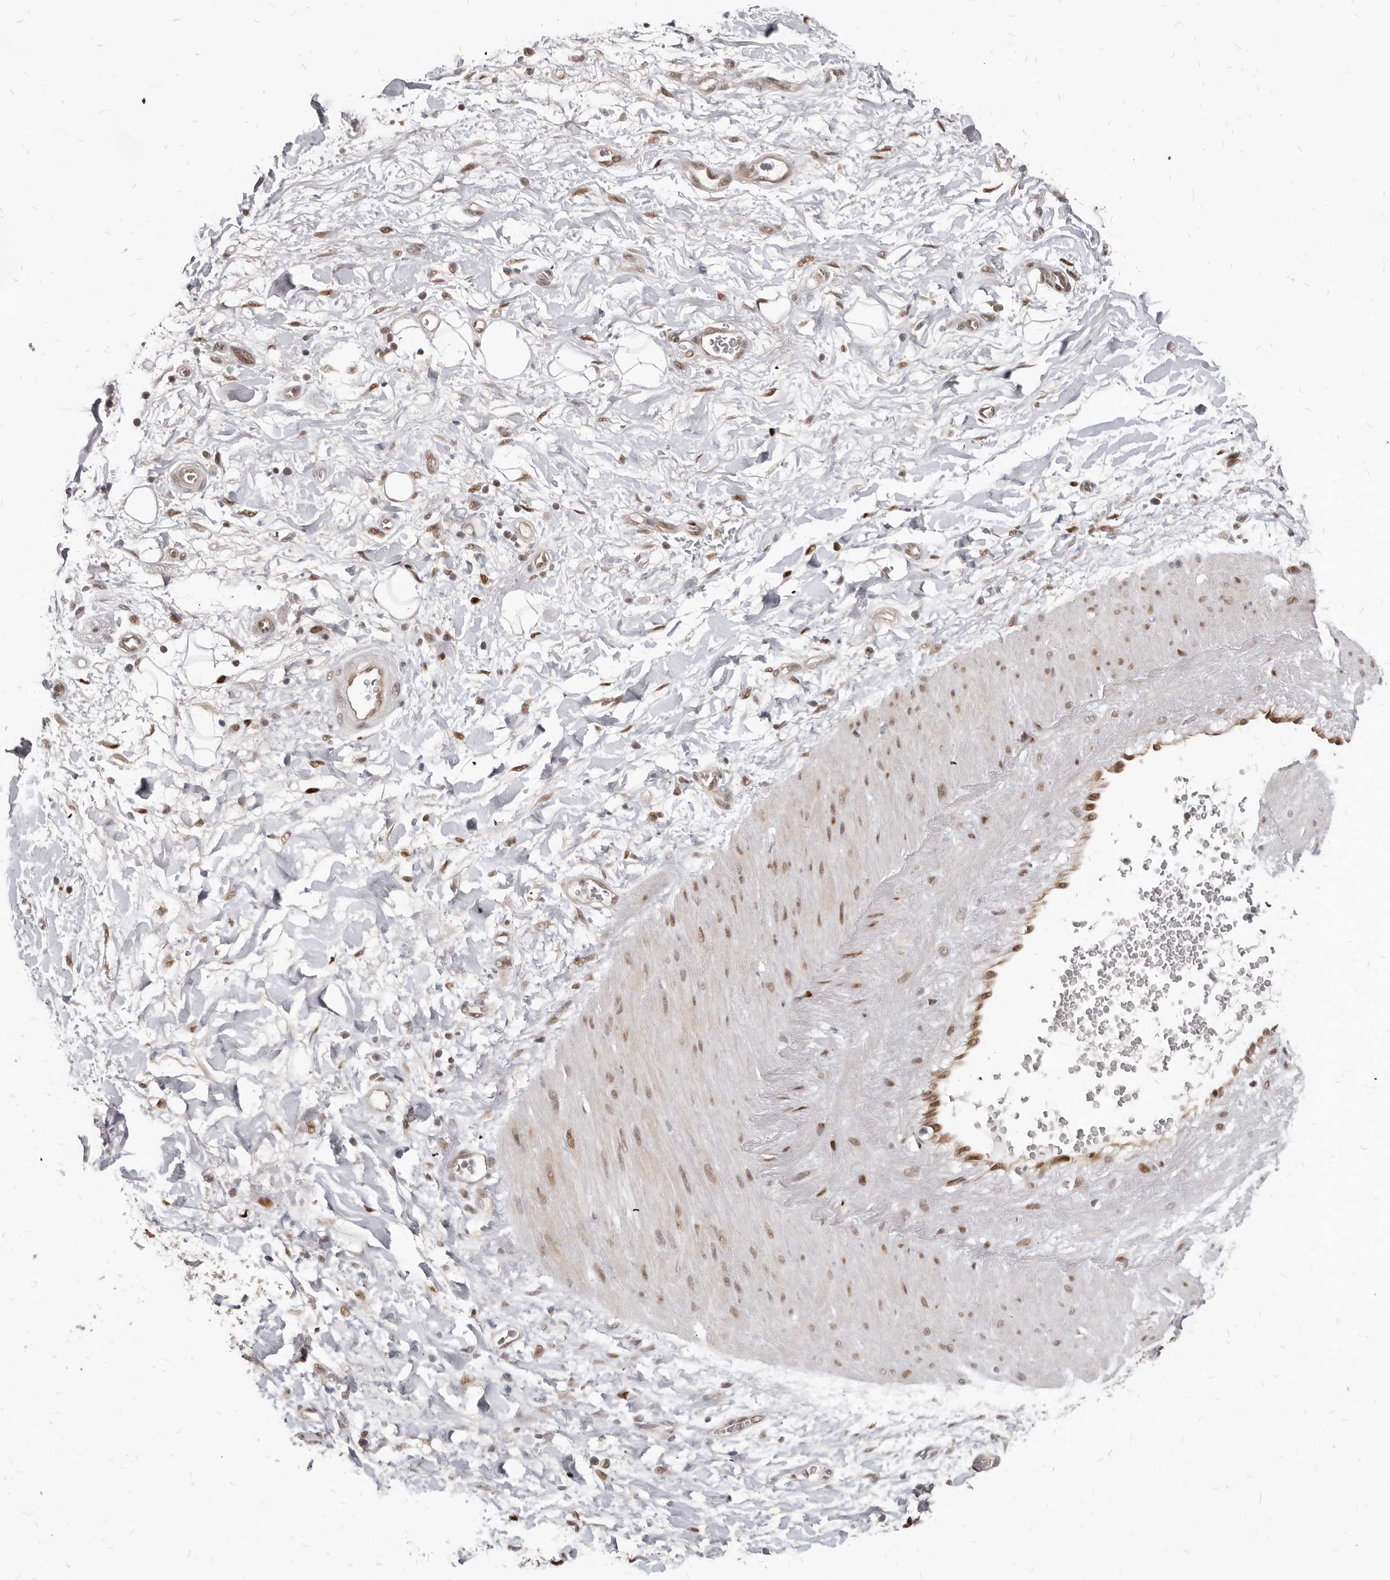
{"staining": {"intensity": "negative", "quantity": "none", "location": "none"}, "tissue": "adipose tissue", "cell_type": "Adipocytes", "image_type": "normal", "snomed": [{"axis": "morphology", "description": "Normal tissue, NOS"}, {"axis": "morphology", "description": "Adenocarcinoma, NOS"}, {"axis": "topography", "description": "Pancreas"}, {"axis": "topography", "description": "Peripheral nerve tissue"}], "caption": "DAB (3,3'-diaminobenzidine) immunohistochemical staining of benign adipose tissue exhibits no significant expression in adipocytes. (Stains: DAB (3,3'-diaminobenzidine) immunohistochemistry with hematoxylin counter stain, Microscopy: brightfield microscopy at high magnification).", "gene": "ATF5", "patient": {"sex": "male", "age": 59}}